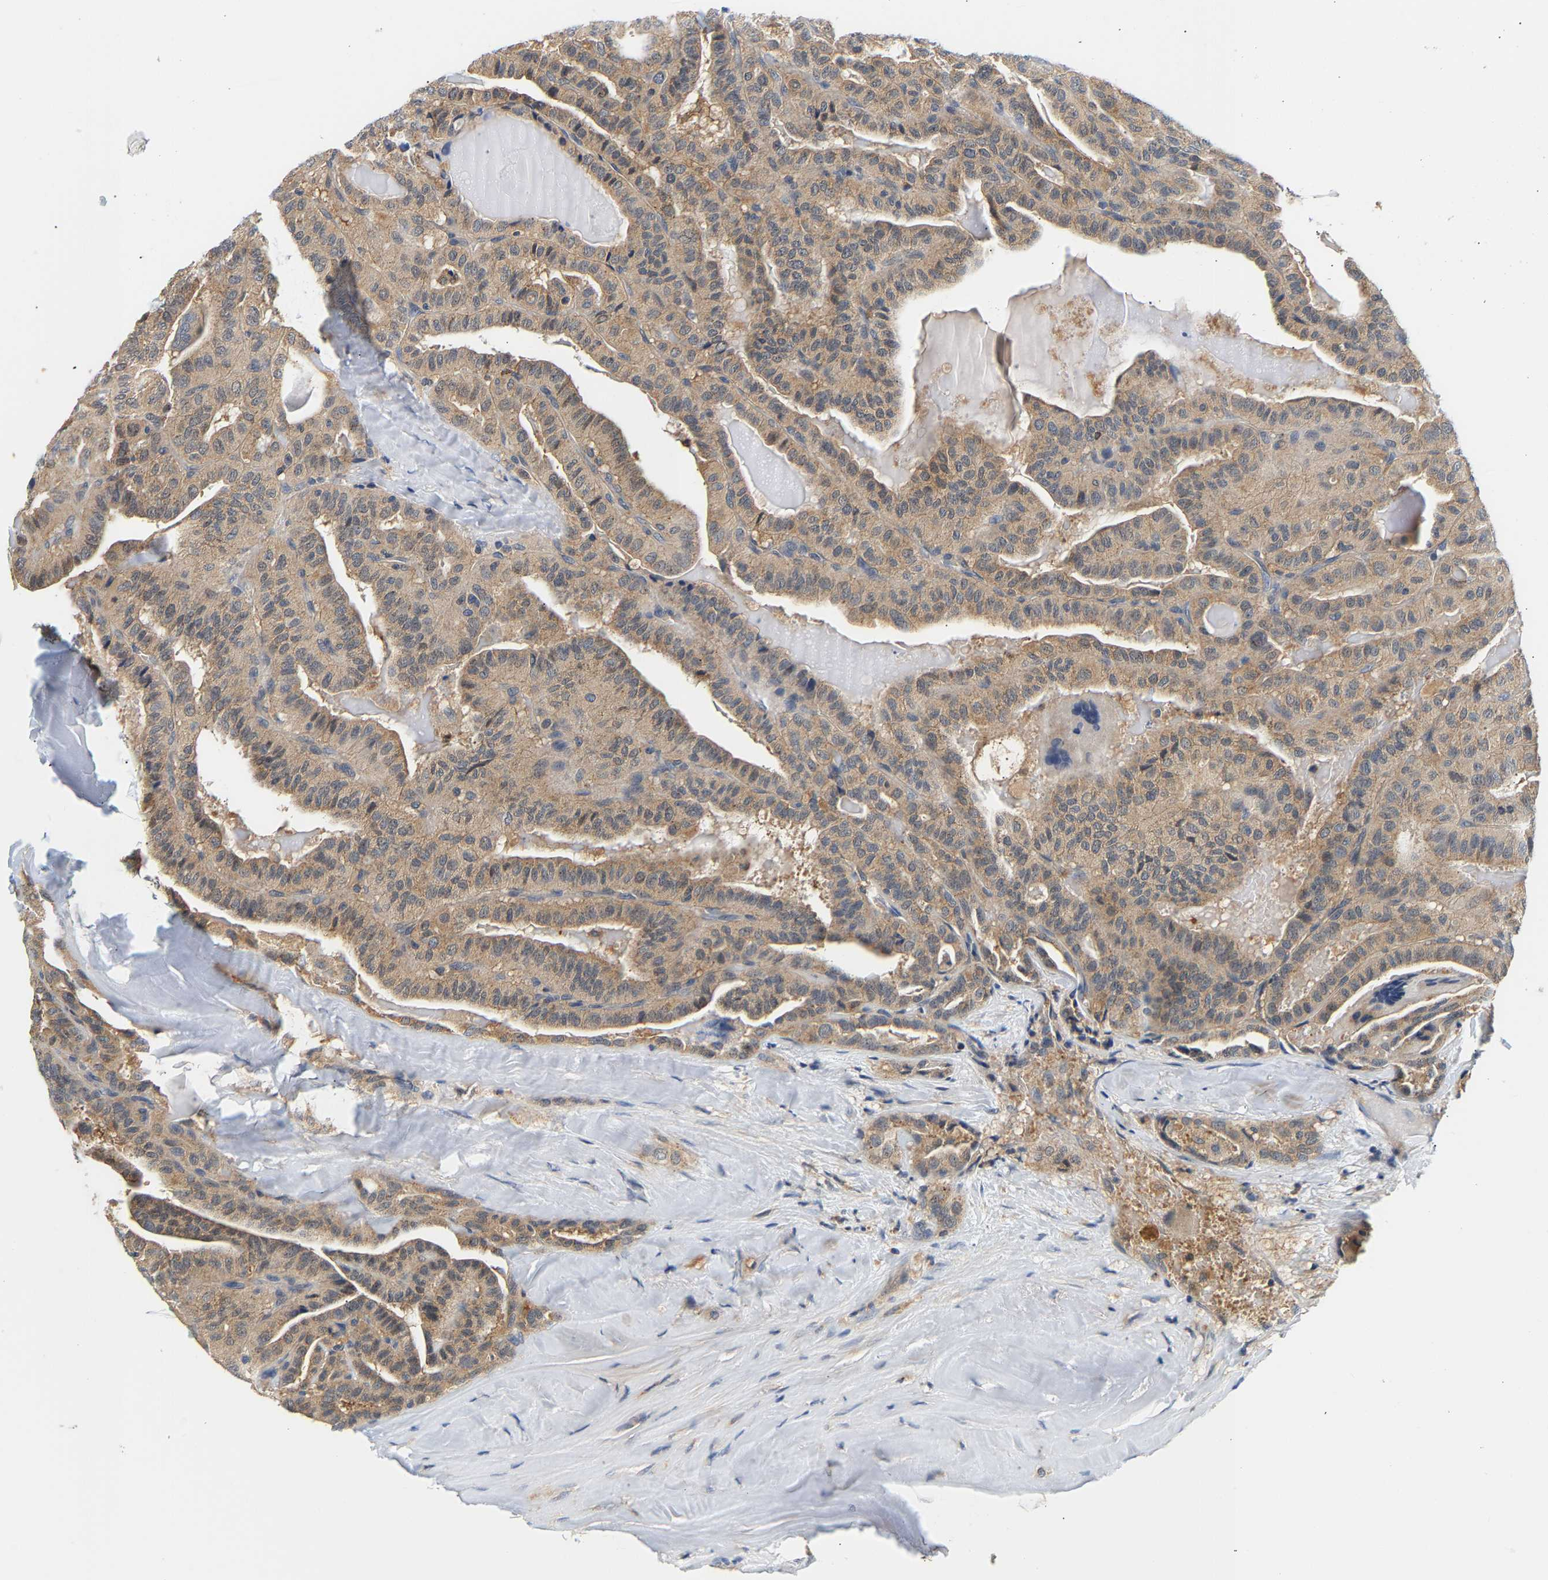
{"staining": {"intensity": "weak", "quantity": ">75%", "location": "cytoplasmic/membranous"}, "tissue": "thyroid cancer", "cell_type": "Tumor cells", "image_type": "cancer", "snomed": [{"axis": "morphology", "description": "Papillary adenocarcinoma, NOS"}, {"axis": "topography", "description": "Thyroid gland"}], "caption": "IHC staining of thyroid cancer (papillary adenocarcinoma), which exhibits low levels of weak cytoplasmic/membranous positivity in about >75% of tumor cells indicating weak cytoplasmic/membranous protein positivity. The staining was performed using DAB (3,3'-diaminobenzidine) (brown) for protein detection and nuclei were counterstained in hematoxylin (blue).", "gene": "PPID", "patient": {"sex": "male", "age": 77}}